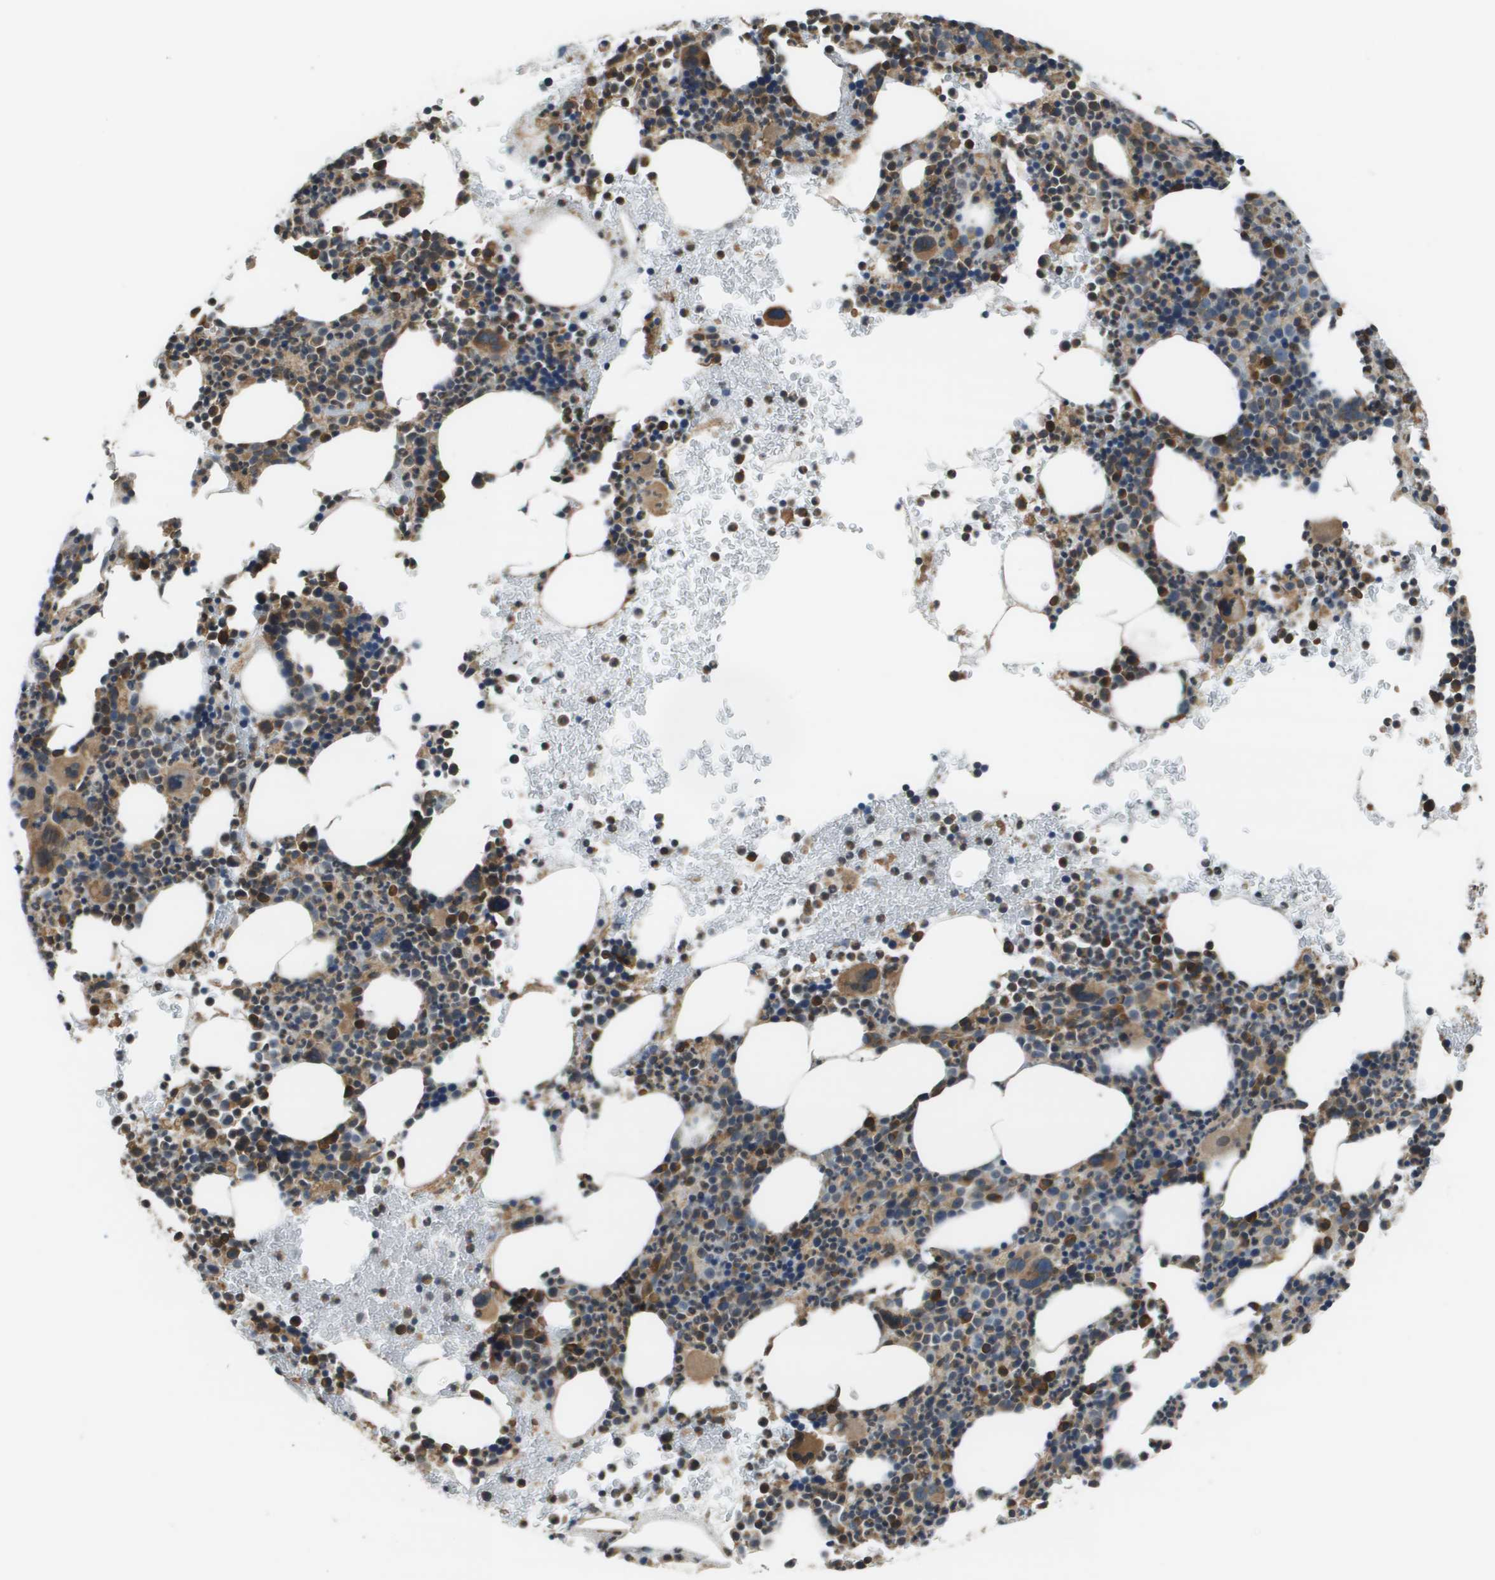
{"staining": {"intensity": "moderate", "quantity": "25%-75%", "location": "cytoplasmic/membranous"}, "tissue": "bone marrow", "cell_type": "Hematopoietic cells", "image_type": "normal", "snomed": [{"axis": "morphology", "description": "Normal tissue, NOS"}, {"axis": "morphology", "description": "Inflammation, NOS"}, {"axis": "topography", "description": "Bone marrow"}], "caption": "Protein analysis of benign bone marrow shows moderate cytoplasmic/membranous expression in approximately 25%-75% of hematopoietic cells. (brown staining indicates protein expression, while blue staining denotes nuclei).", "gene": "SEC62", "patient": {"sex": "male", "age": 73}}